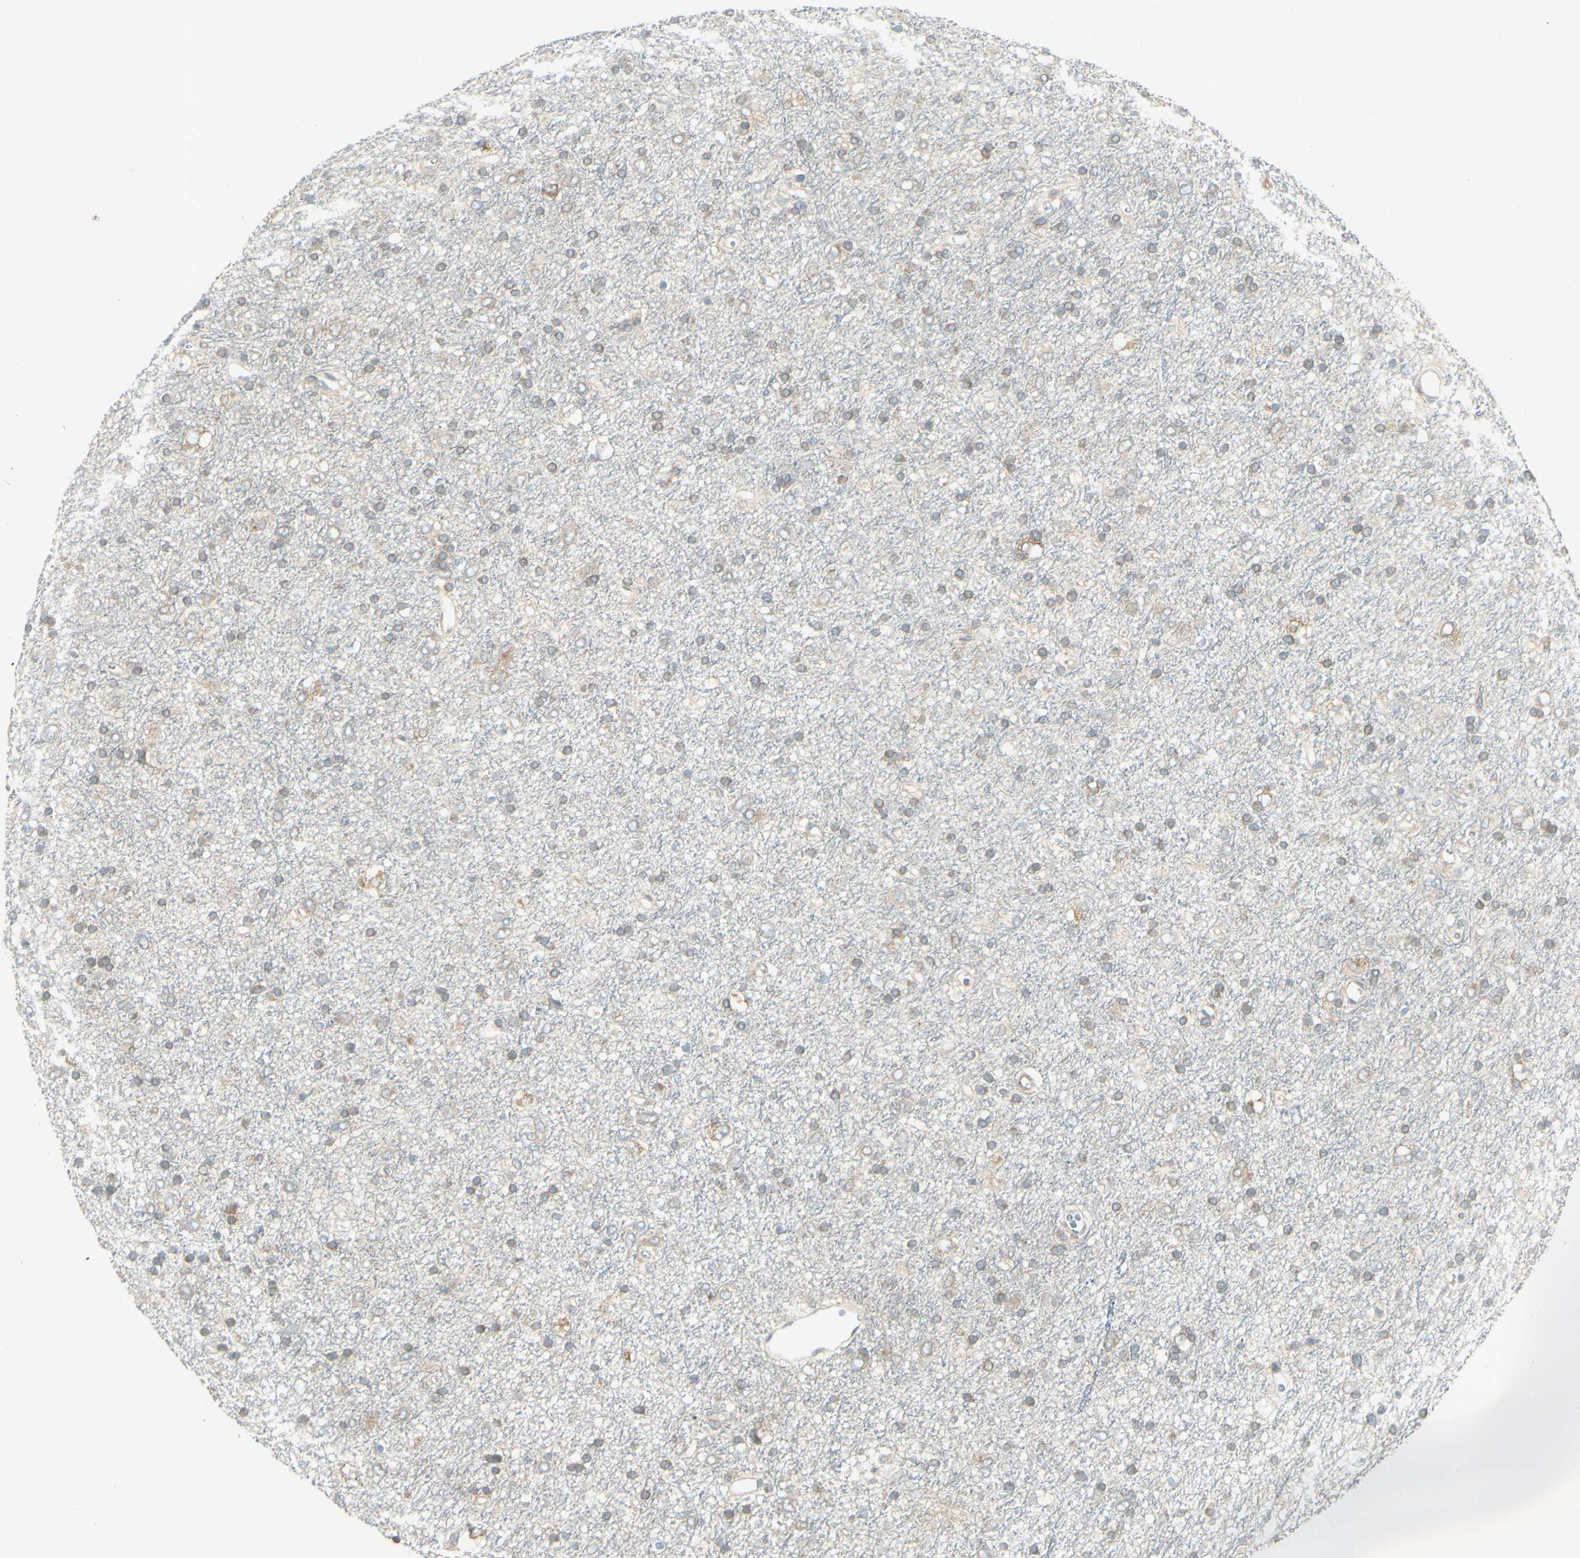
{"staining": {"intensity": "weak", "quantity": "25%-75%", "location": "cytoplasmic/membranous"}, "tissue": "glioma", "cell_type": "Tumor cells", "image_type": "cancer", "snomed": [{"axis": "morphology", "description": "Glioma, malignant, Low grade"}, {"axis": "topography", "description": "Brain"}], "caption": "Protein staining demonstrates weak cytoplasmic/membranous expression in approximately 25%-75% of tumor cells in malignant glioma (low-grade).", "gene": "BNIP1", "patient": {"sex": "male", "age": 77}}